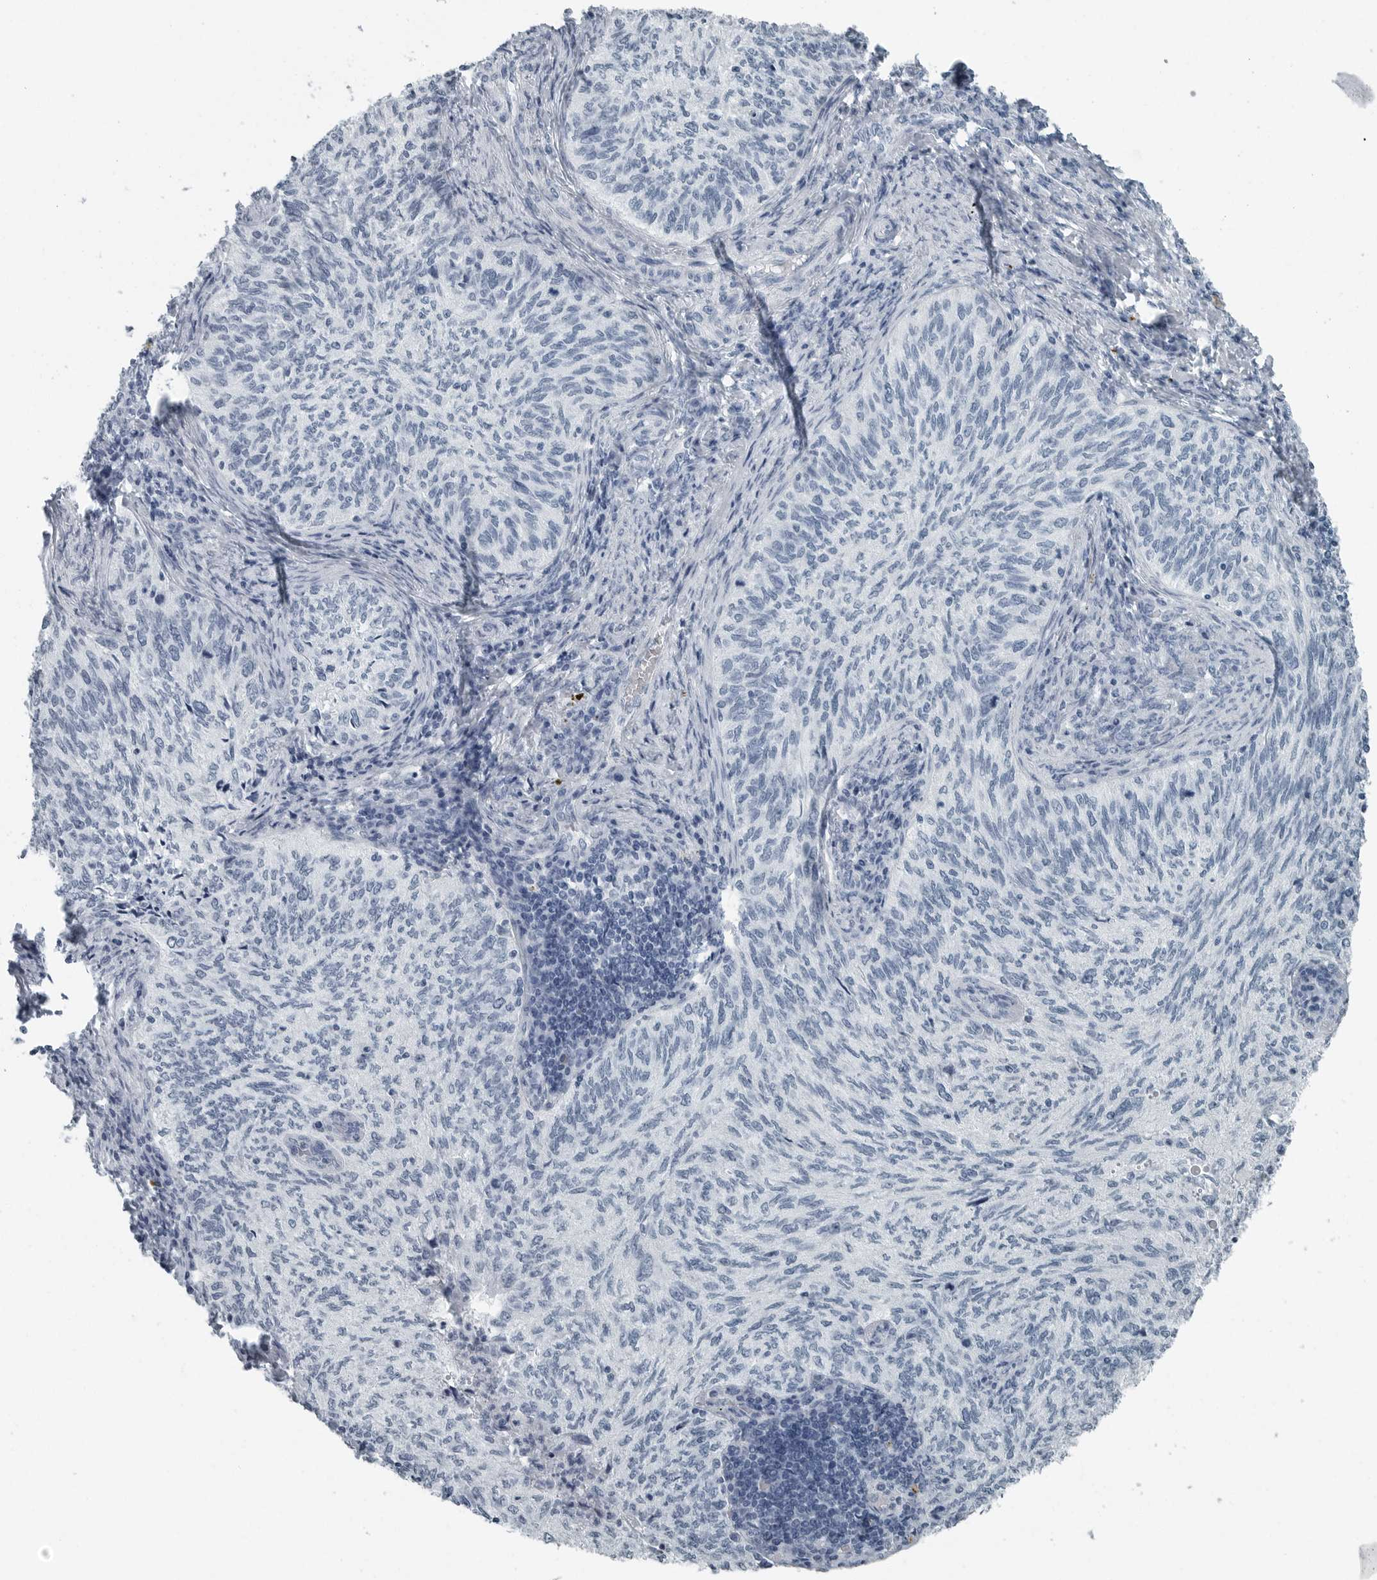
{"staining": {"intensity": "negative", "quantity": "none", "location": "none"}, "tissue": "cervical cancer", "cell_type": "Tumor cells", "image_type": "cancer", "snomed": [{"axis": "morphology", "description": "Squamous cell carcinoma, NOS"}, {"axis": "topography", "description": "Cervix"}], "caption": "The IHC image has no significant positivity in tumor cells of cervical squamous cell carcinoma tissue. (Immunohistochemistry, brightfield microscopy, high magnification).", "gene": "ZPBP2", "patient": {"sex": "female", "age": 30}}